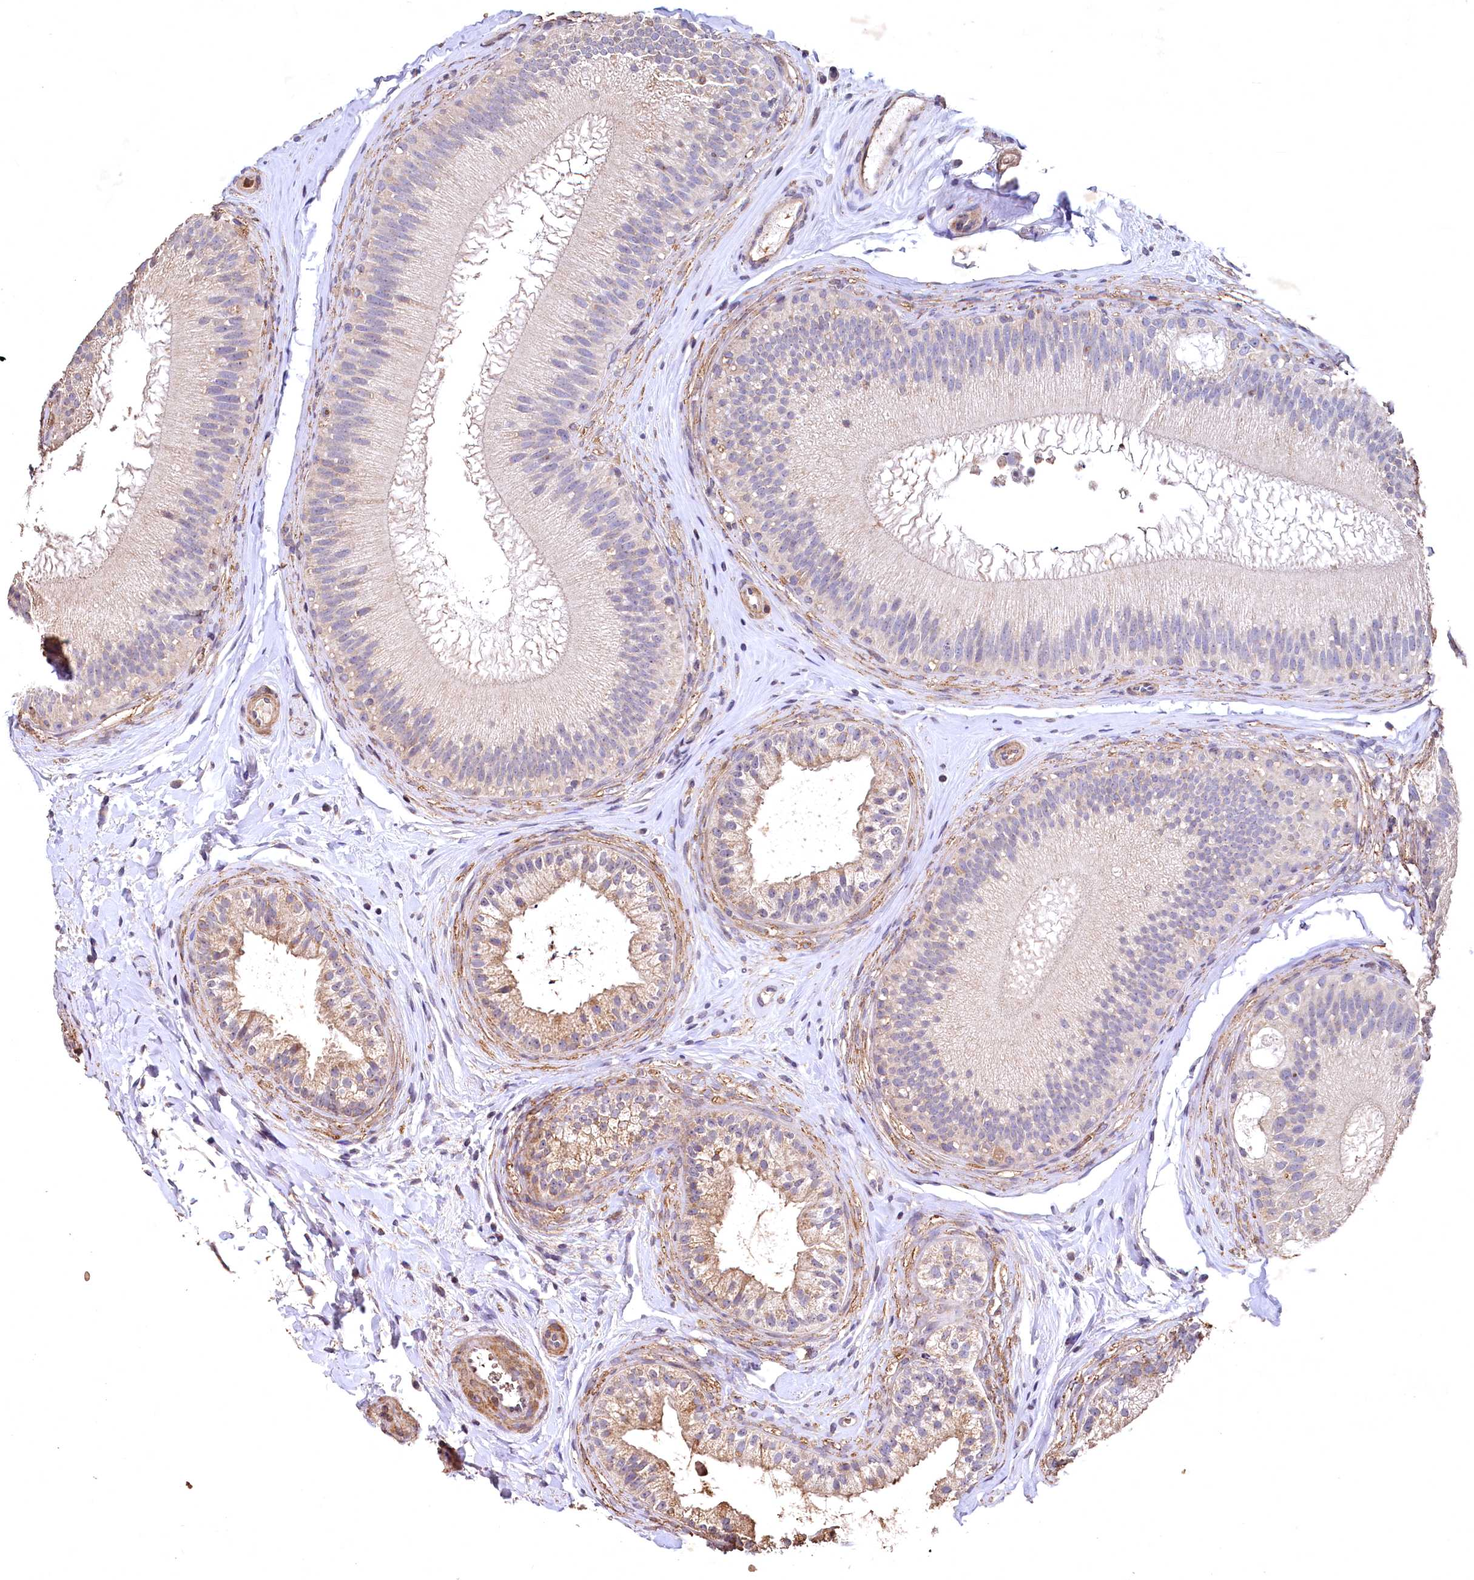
{"staining": {"intensity": "moderate", "quantity": "25%-75%", "location": "cytoplasmic/membranous"}, "tissue": "epididymis", "cell_type": "Glandular cells", "image_type": "normal", "snomed": [{"axis": "morphology", "description": "Normal tissue, NOS"}, {"axis": "topography", "description": "Epididymis"}], "caption": "Epididymis stained with immunohistochemistry shows moderate cytoplasmic/membranous expression in about 25%-75% of glandular cells. The staining was performed using DAB, with brown indicating positive protein expression. Nuclei are stained blue with hematoxylin.", "gene": "SPTA1", "patient": {"sex": "male", "age": 45}}